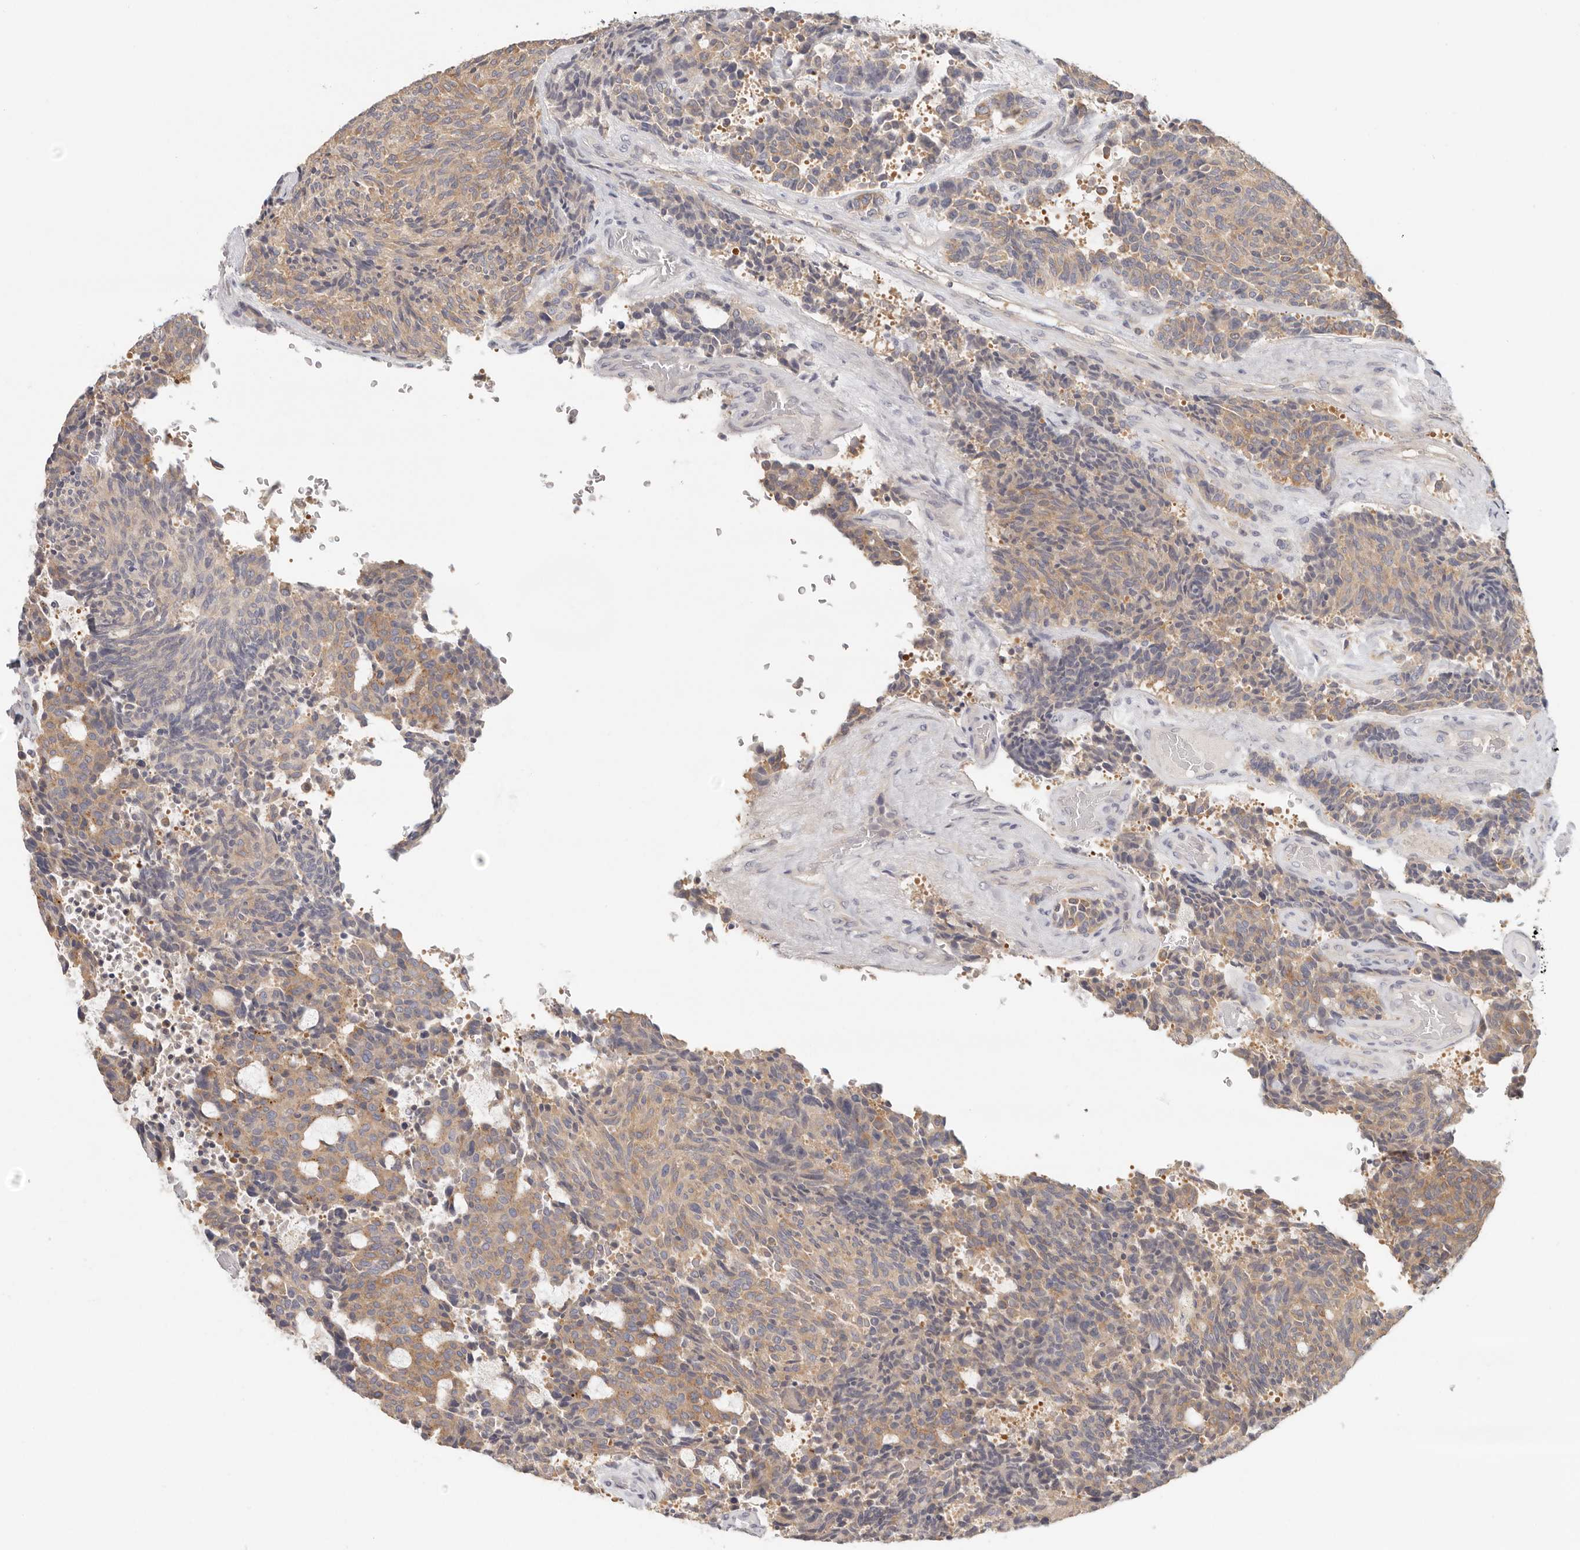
{"staining": {"intensity": "weak", "quantity": ">75%", "location": "cytoplasmic/membranous"}, "tissue": "carcinoid", "cell_type": "Tumor cells", "image_type": "cancer", "snomed": [{"axis": "morphology", "description": "Carcinoid, malignant, NOS"}, {"axis": "topography", "description": "Pancreas"}], "caption": "Immunohistochemical staining of human carcinoid (malignant) displays low levels of weak cytoplasmic/membranous protein positivity in about >75% of tumor cells. (DAB IHC with brightfield microscopy, high magnification).", "gene": "ANXA9", "patient": {"sex": "female", "age": 54}}